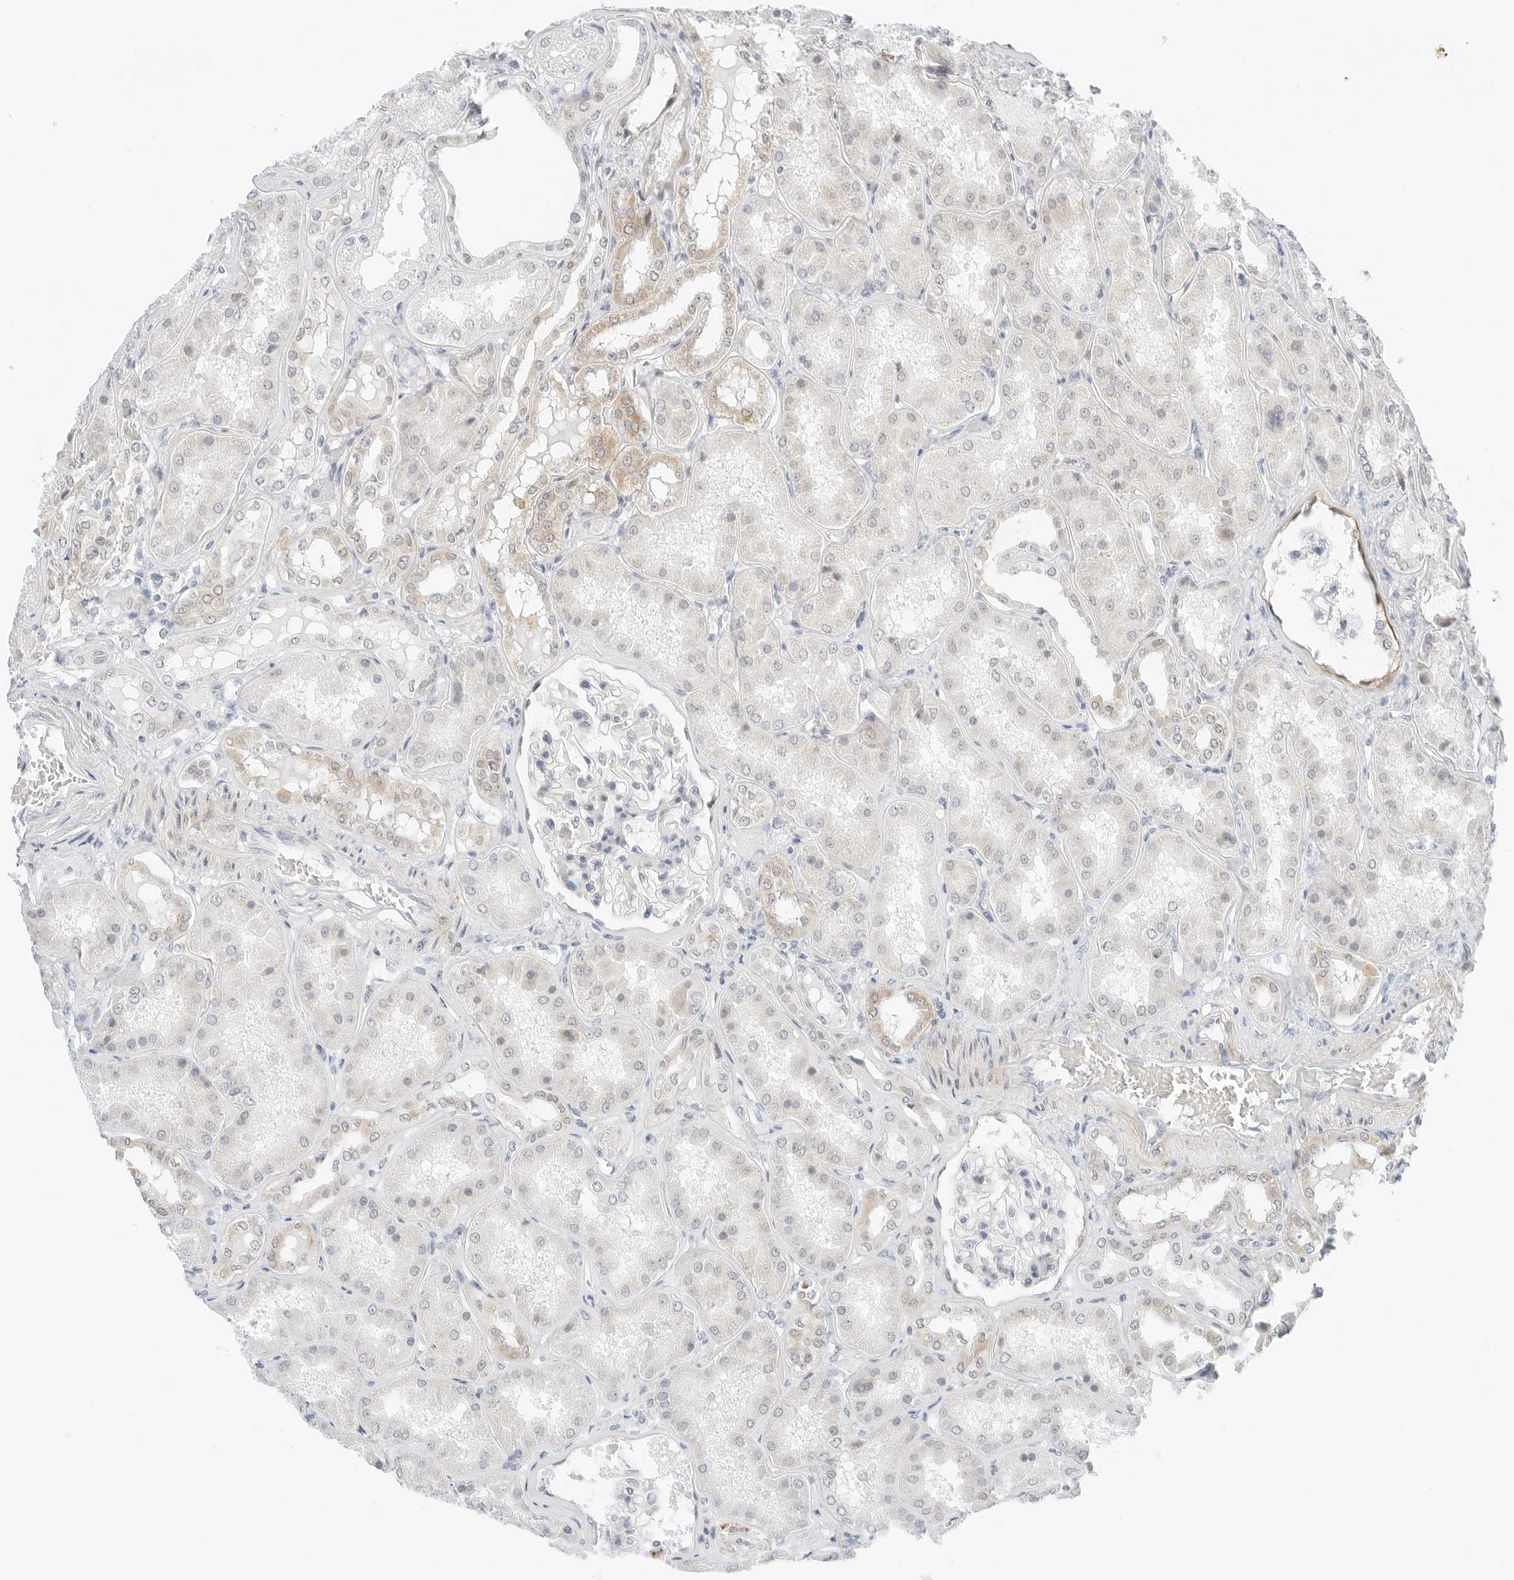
{"staining": {"intensity": "negative", "quantity": "none", "location": "none"}, "tissue": "kidney", "cell_type": "Cells in glomeruli", "image_type": "normal", "snomed": [{"axis": "morphology", "description": "Normal tissue, NOS"}, {"axis": "topography", "description": "Kidney"}], "caption": "Kidney stained for a protein using immunohistochemistry (IHC) demonstrates no expression cells in glomeruli.", "gene": "CCSAP", "patient": {"sex": "female", "age": 56}}